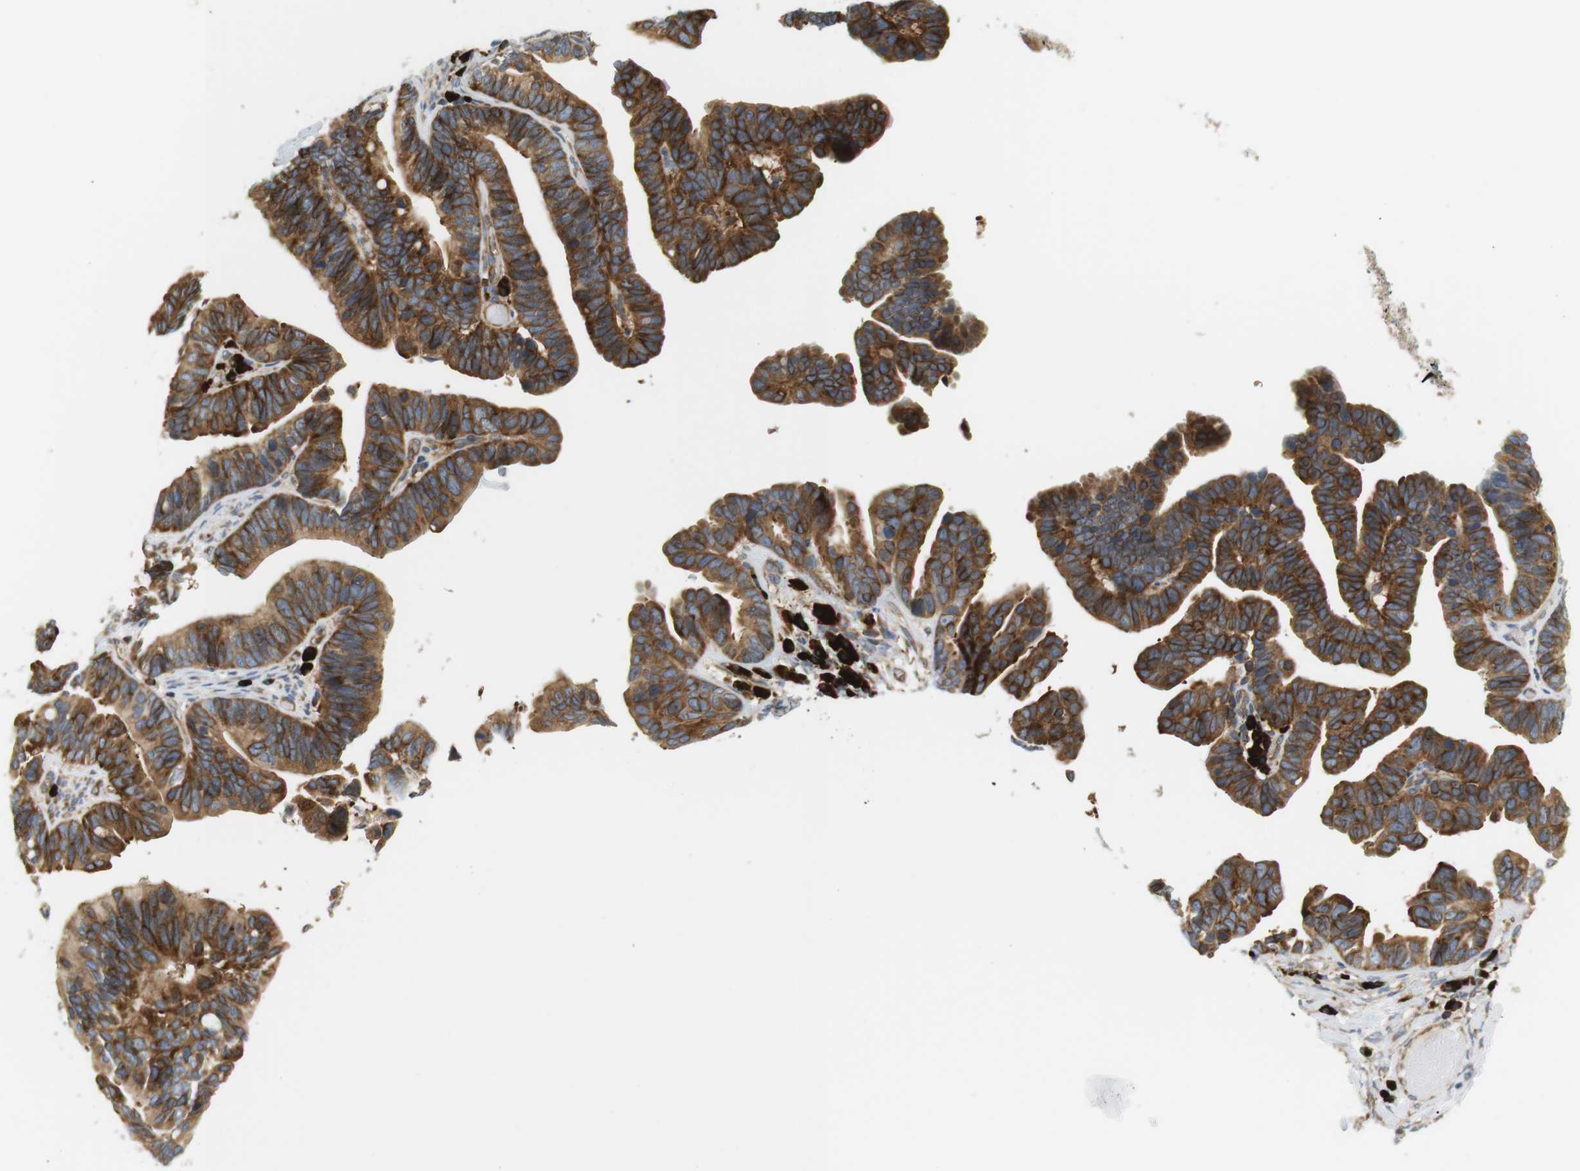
{"staining": {"intensity": "strong", "quantity": ">75%", "location": "cytoplasmic/membranous"}, "tissue": "ovarian cancer", "cell_type": "Tumor cells", "image_type": "cancer", "snomed": [{"axis": "morphology", "description": "Cystadenocarcinoma, serous, NOS"}, {"axis": "topography", "description": "Ovary"}], "caption": "Immunohistochemistry (IHC) staining of ovarian cancer (serous cystadenocarcinoma), which reveals high levels of strong cytoplasmic/membranous expression in approximately >75% of tumor cells indicating strong cytoplasmic/membranous protein positivity. The staining was performed using DAB (brown) for protein detection and nuclei were counterstained in hematoxylin (blue).", "gene": "TMEM200A", "patient": {"sex": "female", "age": 56}}